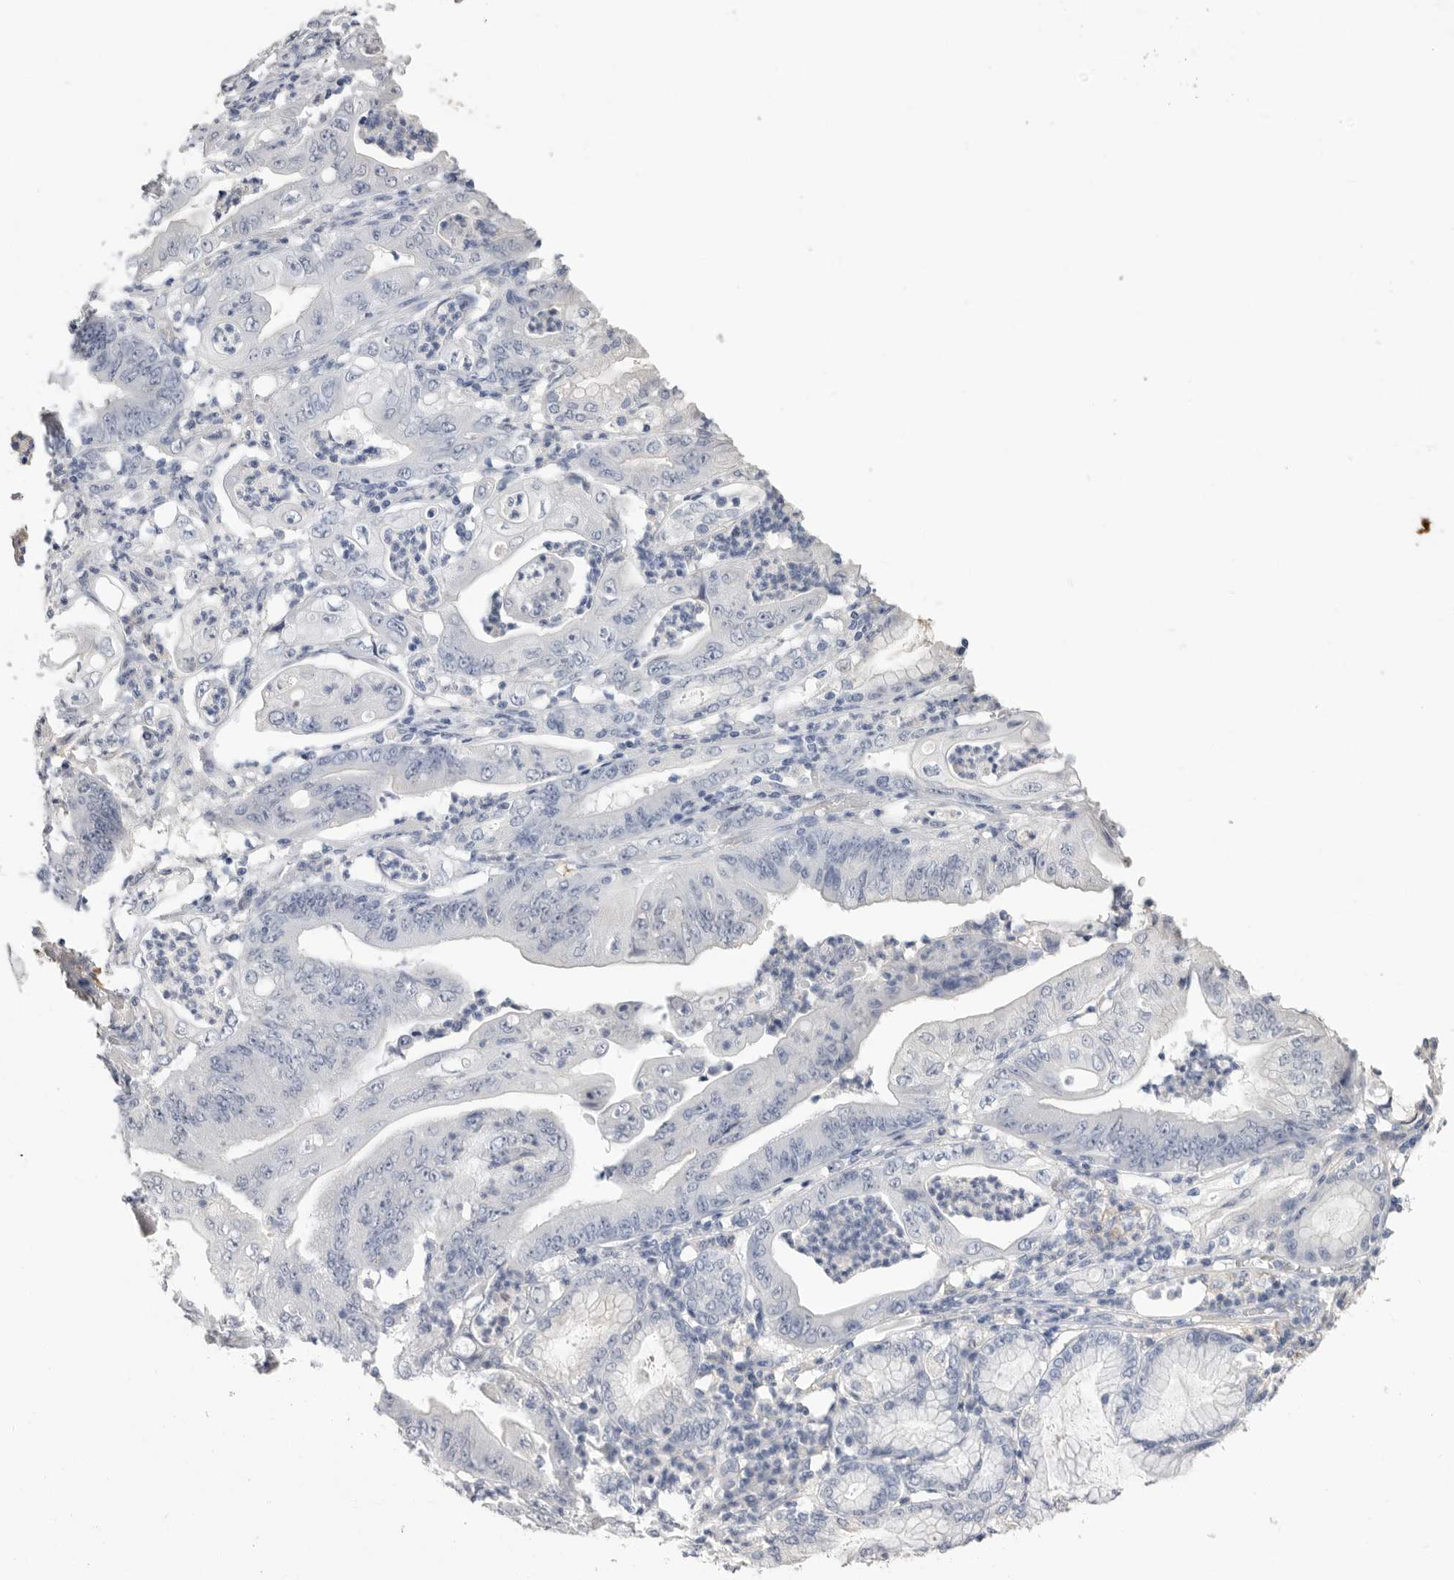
{"staining": {"intensity": "negative", "quantity": "none", "location": "none"}, "tissue": "stomach cancer", "cell_type": "Tumor cells", "image_type": "cancer", "snomed": [{"axis": "morphology", "description": "Adenocarcinoma, NOS"}, {"axis": "topography", "description": "Stomach"}], "caption": "The photomicrograph exhibits no staining of tumor cells in stomach adenocarcinoma.", "gene": "APOA2", "patient": {"sex": "female", "age": 73}}